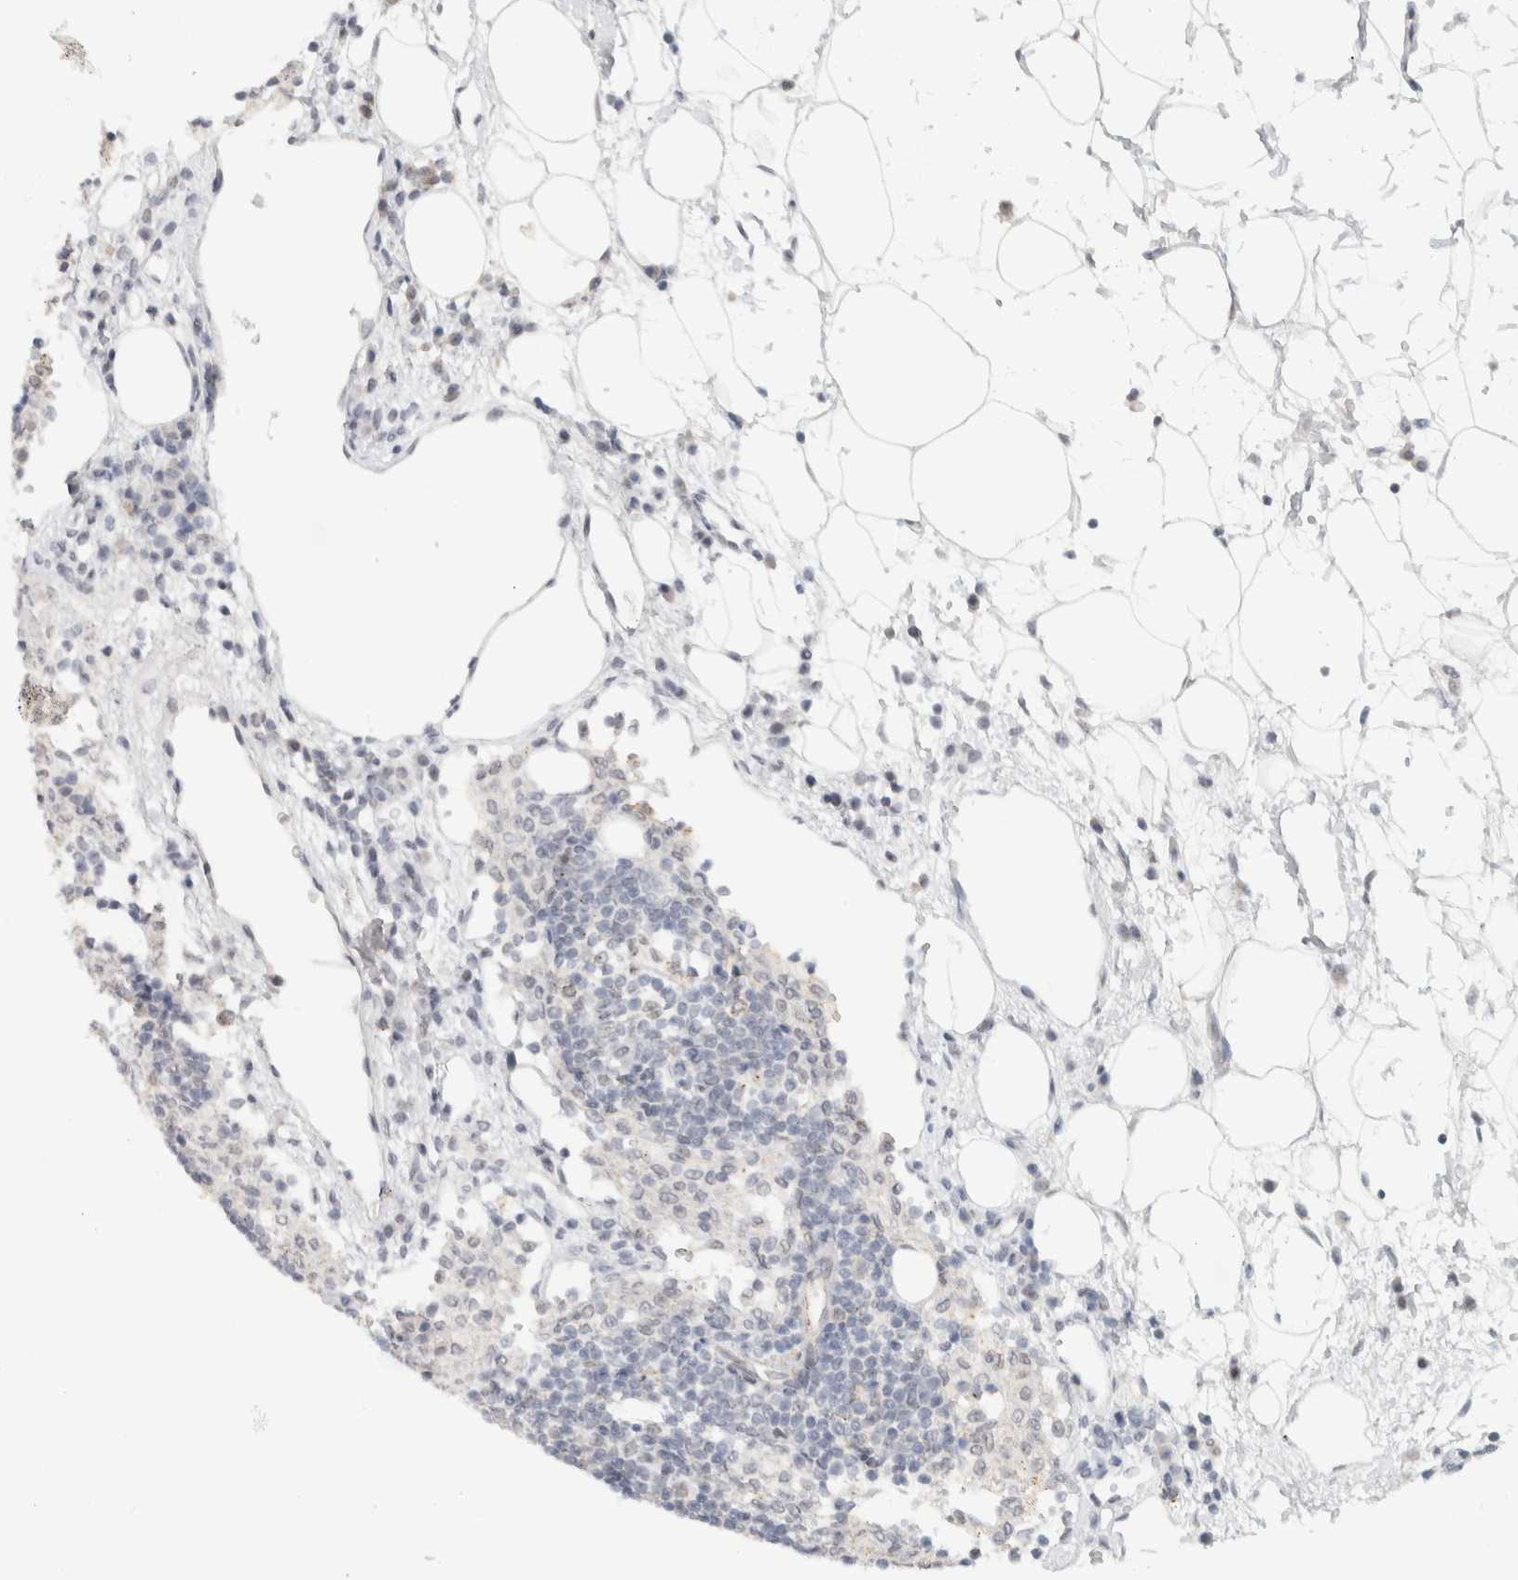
{"staining": {"intensity": "moderate", "quantity": "25%-75%", "location": "cytoplasmic/membranous"}, "tissue": "lymph node", "cell_type": "Germinal center cells", "image_type": "normal", "snomed": [{"axis": "morphology", "description": "Normal tissue, NOS"}, {"axis": "morphology", "description": "Carcinoid, malignant, NOS"}, {"axis": "topography", "description": "Lymph node"}], "caption": "A histopathology image showing moderate cytoplasmic/membranous positivity in approximately 25%-75% of germinal center cells in benign lymph node, as visualized by brown immunohistochemical staining.", "gene": "CDH17", "patient": {"sex": "male", "age": 47}}